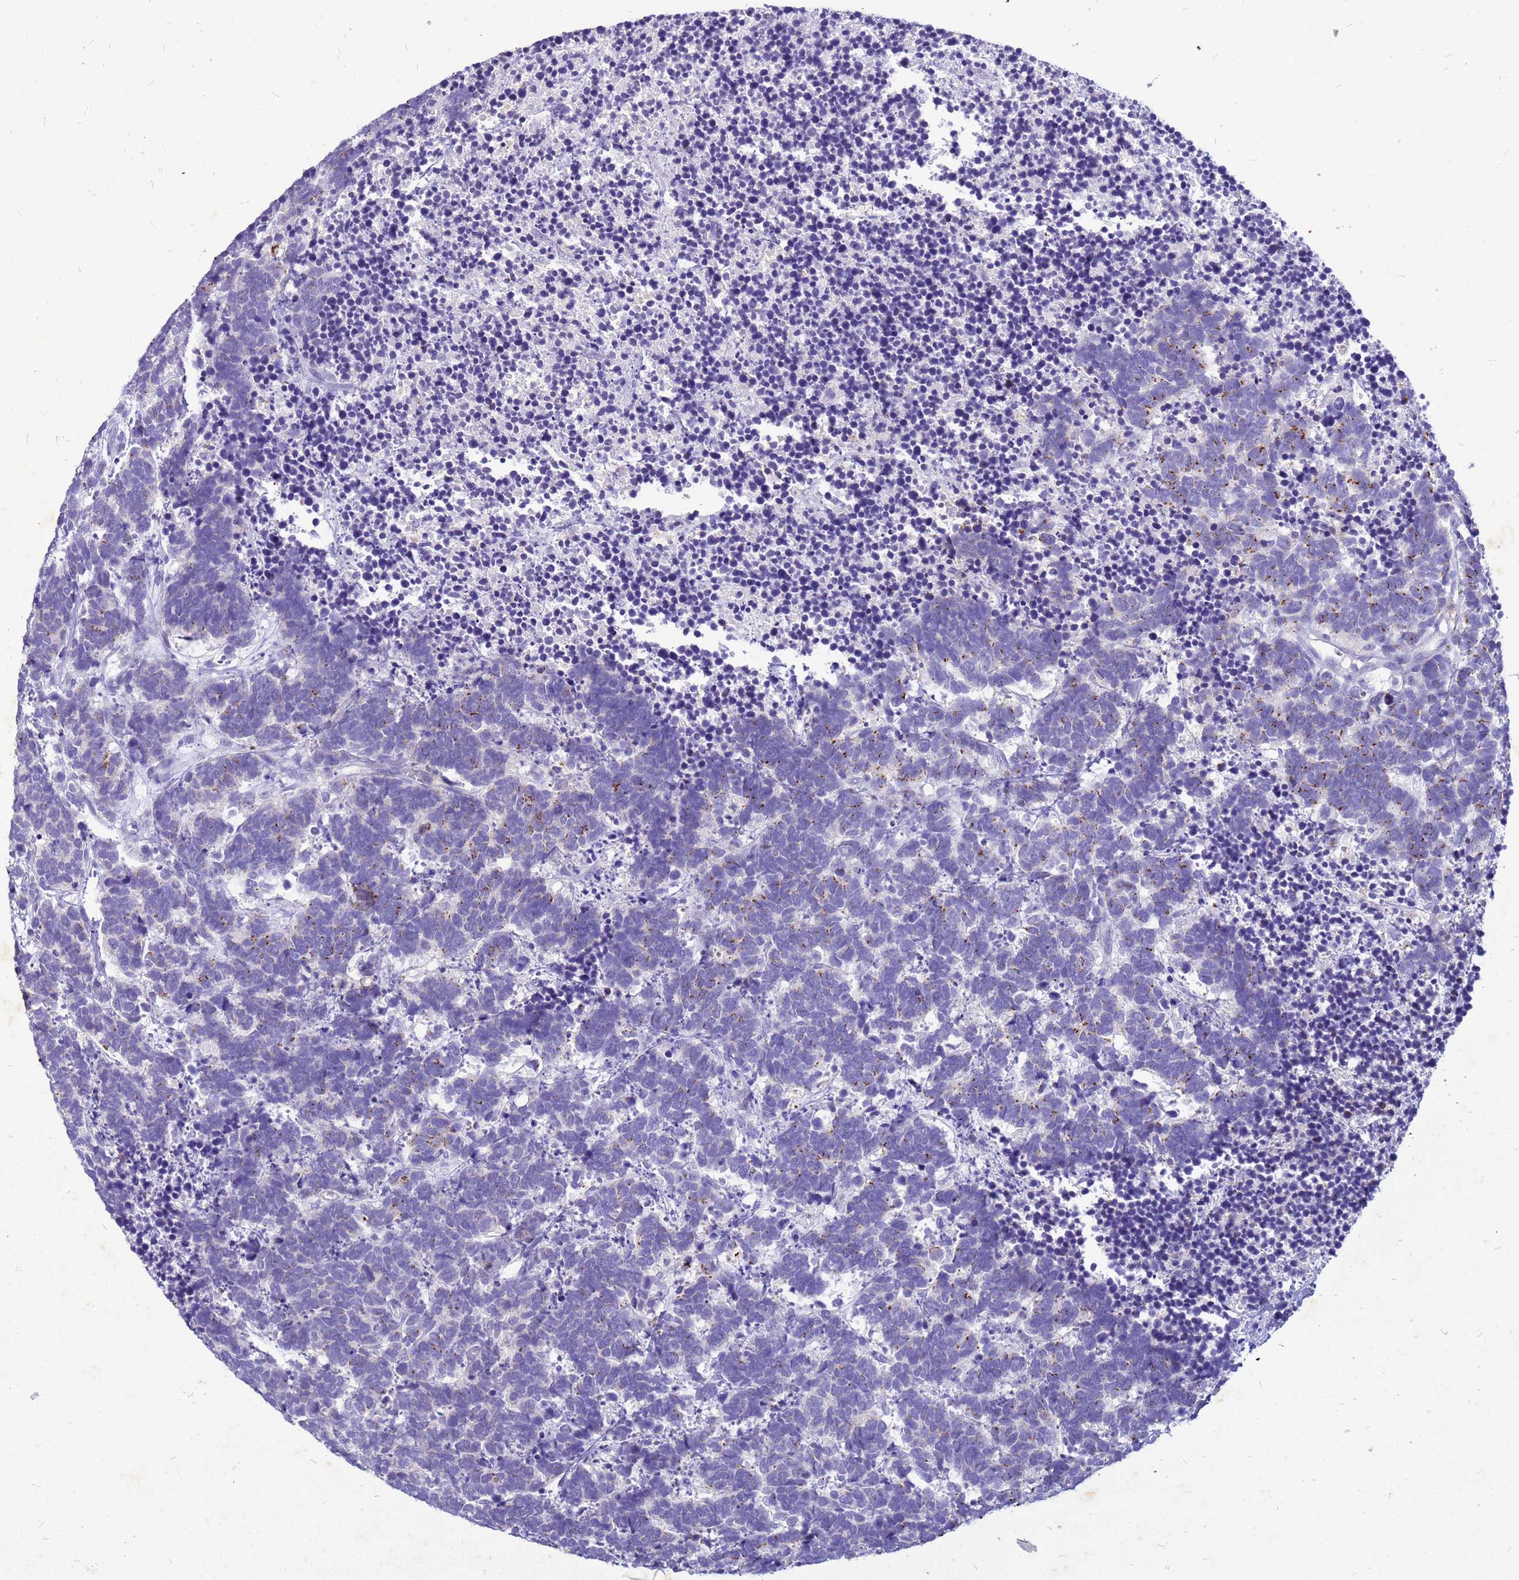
{"staining": {"intensity": "moderate", "quantity": "<25%", "location": "cytoplasmic/membranous"}, "tissue": "carcinoid", "cell_type": "Tumor cells", "image_type": "cancer", "snomed": [{"axis": "morphology", "description": "Carcinoma, NOS"}, {"axis": "morphology", "description": "Carcinoid, malignant, NOS"}, {"axis": "topography", "description": "Urinary bladder"}], "caption": "Human carcinoid (malignant) stained with a protein marker demonstrates moderate staining in tumor cells.", "gene": "AKR1C1", "patient": {"sex": "male", "age": 57}}